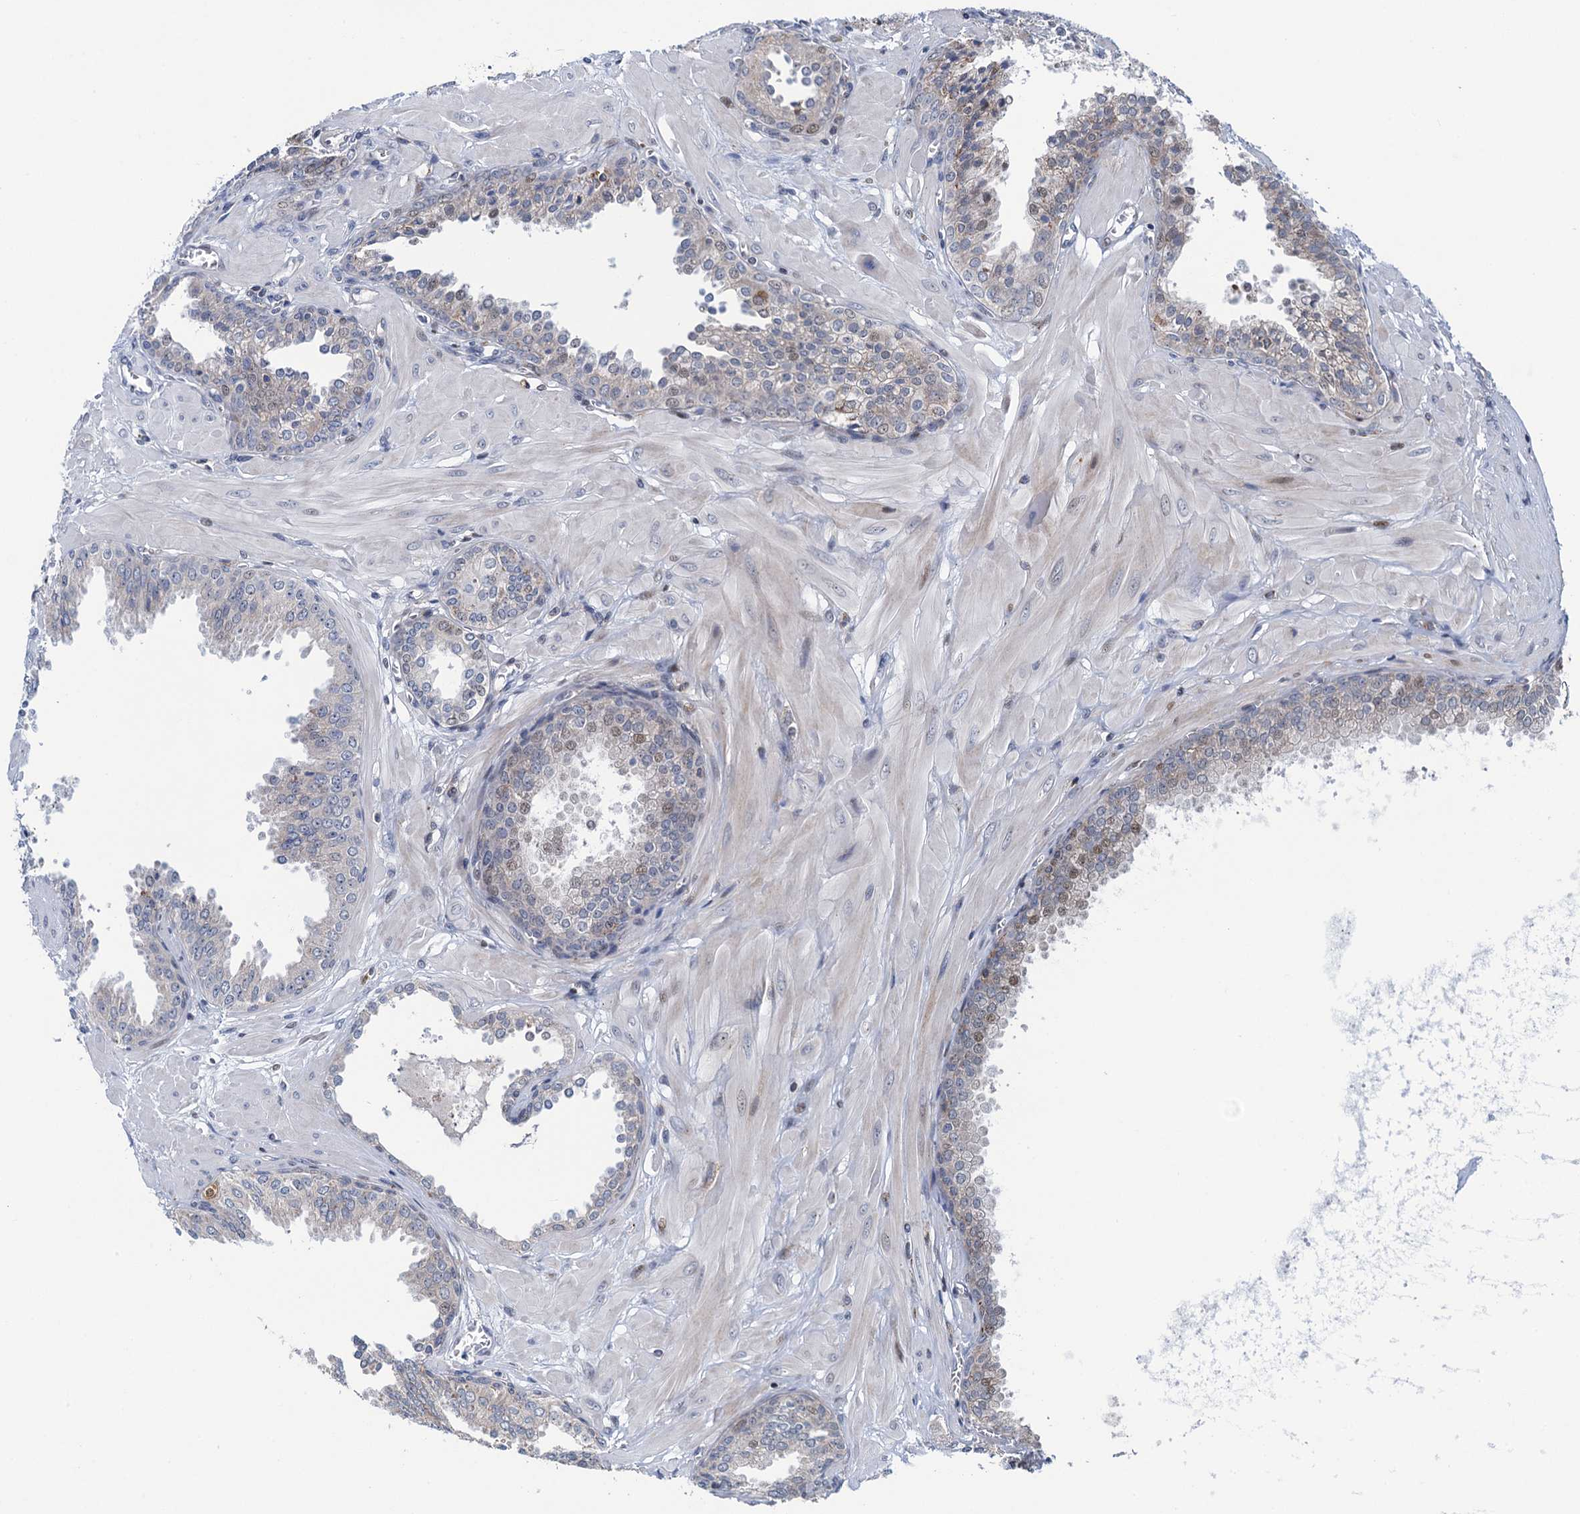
{"staining": {"intensity": "negative", "quantity": "none", "location": "none"}, "tissue": "prostate cancer", "cell_type": "Tumor cells", "image_type": "cancer", "snomed": [{"axis": "morphology", "description": "Adenocarcinoma, Low grade"}, {"axis": "topography", "description": "Prostate"}], "caption": "Prostate cancer (adenocarcinoma (low-grade)) was stained to show a protein in brown. There is no significant staining in tumor cells. Brightfield microscopy of immunohistochemistry (IHC) stained with DAB (3,3'-diaminobenzidine) (brown) and hematoxylin (blue), captured at high magnification.", "gene": "CCDC102A", "patient": {"sex": "male", "age": 67}}